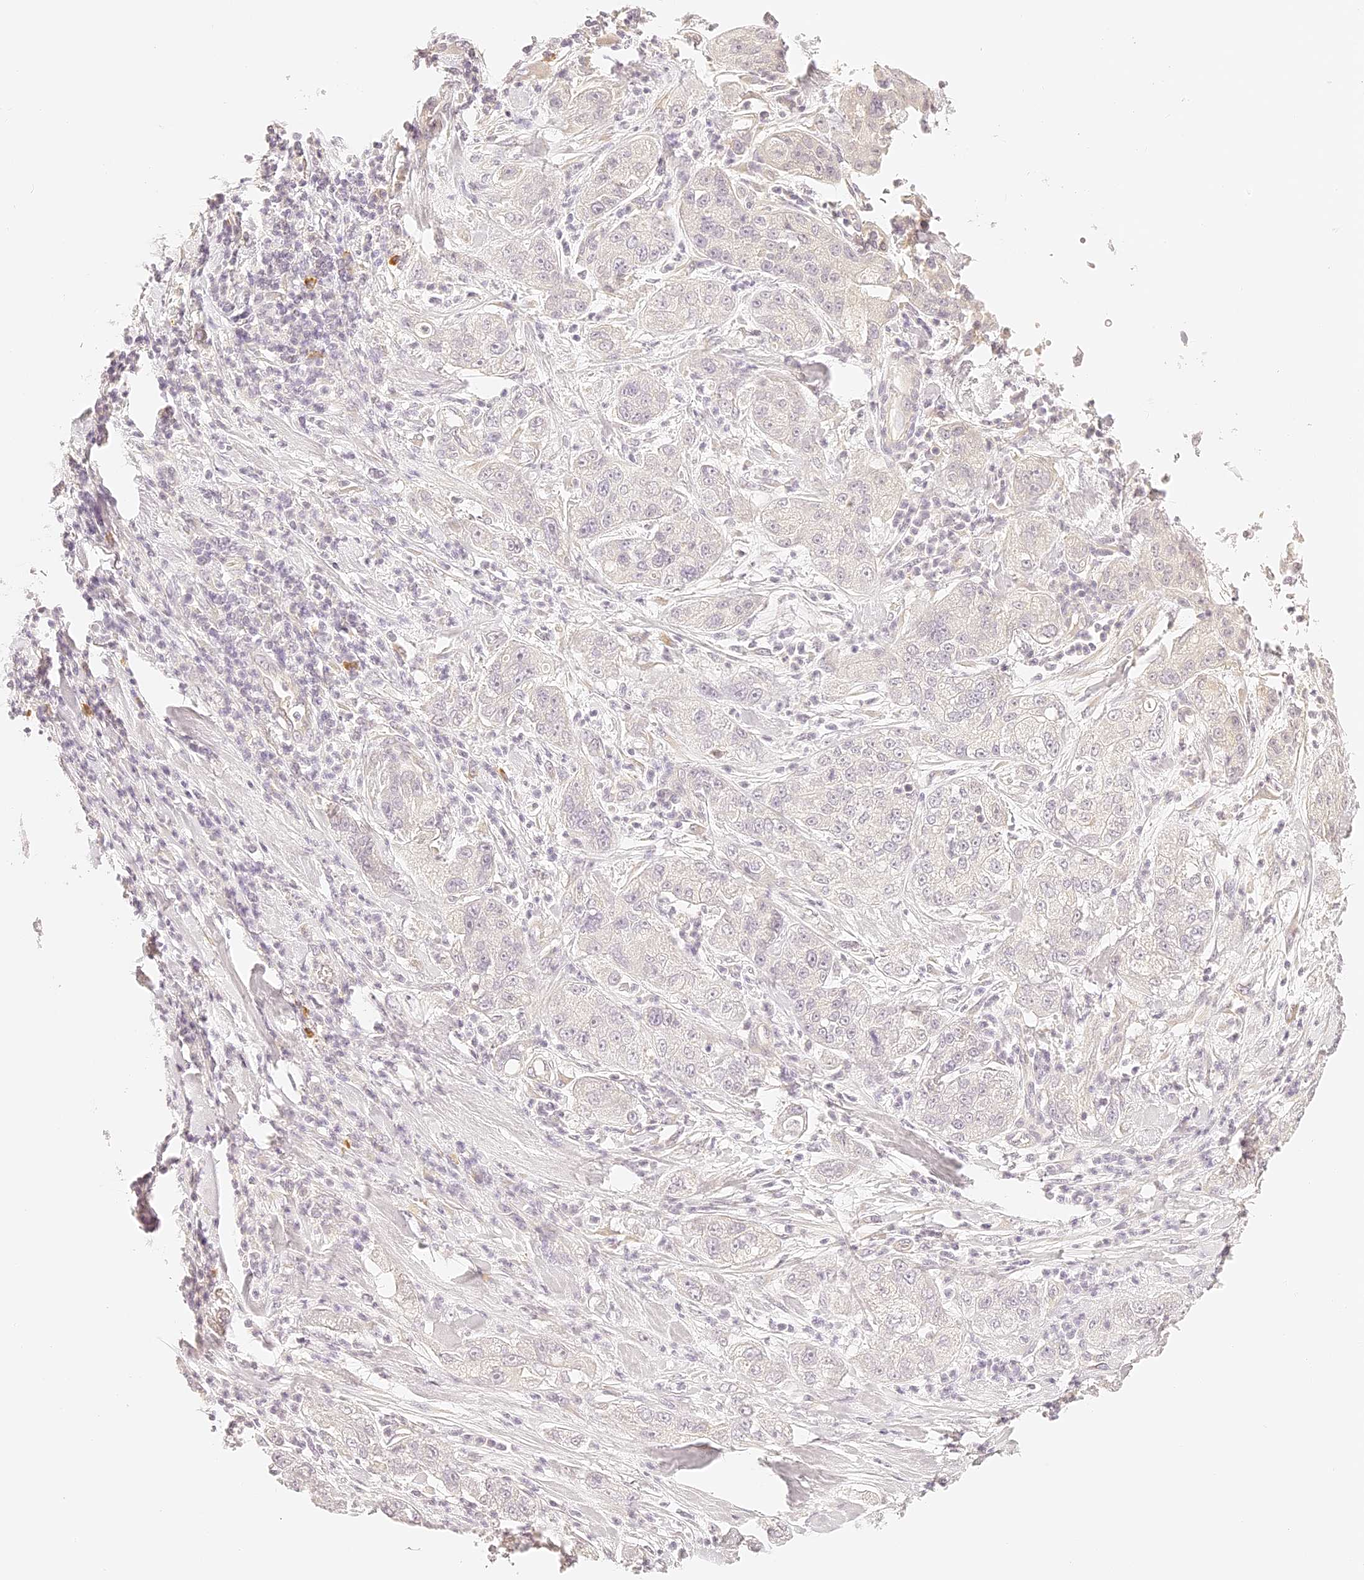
{"staining": {"intensity": "negative", "quantity": "none", "location": "none"}, "tissue": "pancreatic cancer", "cell_type": "Tumor cells", "image_type": "cancer", "snomed": [{"axis": "morphology", "description": "Adenocarcinoma, NOS"}, {"axis": "topography", "description": "Pancreas"}], "caption": "Immunohistochemical staining of pancreatic cancer shows no significant expression in tumor cells.", "gene": "TRIM45", "patient": {"sex": "female", "age": 78}}